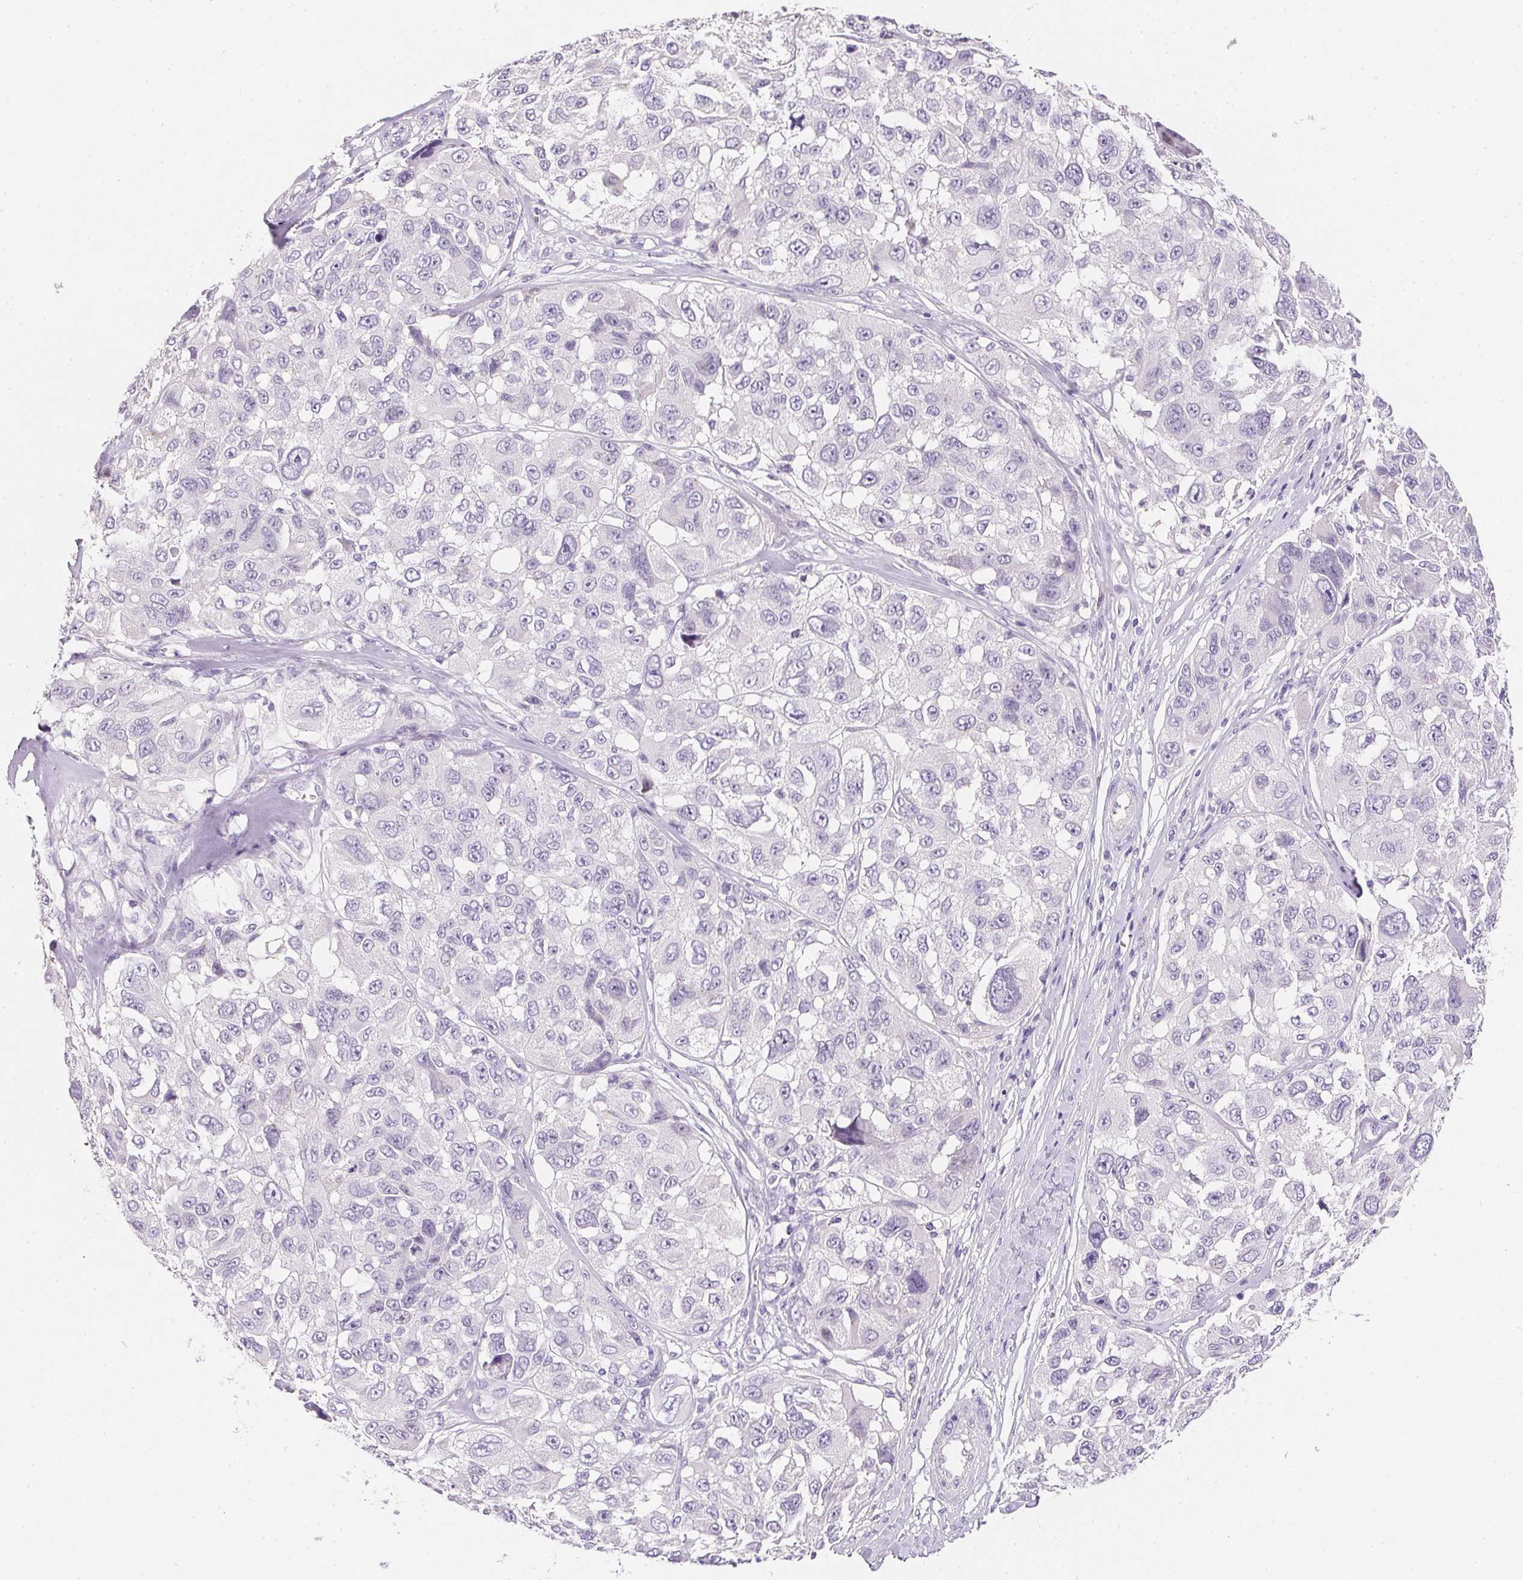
{"staining": {"intensity": "negative", "quantity": "none", "location": "none"}, "tissue": "melanoma", "cell_type": "Tumor cells", "image_type": "cancer", "snomed": [{"axis": "morphology", "description": "Malignant melanoma, NOS"}, {"axis": "topography", "description": "Skin"}], "caption": "Tumor cells show no significant protein staining in melanoma.", "gene": "AQP5", "patient": {"sex": "female", "age": 66}}